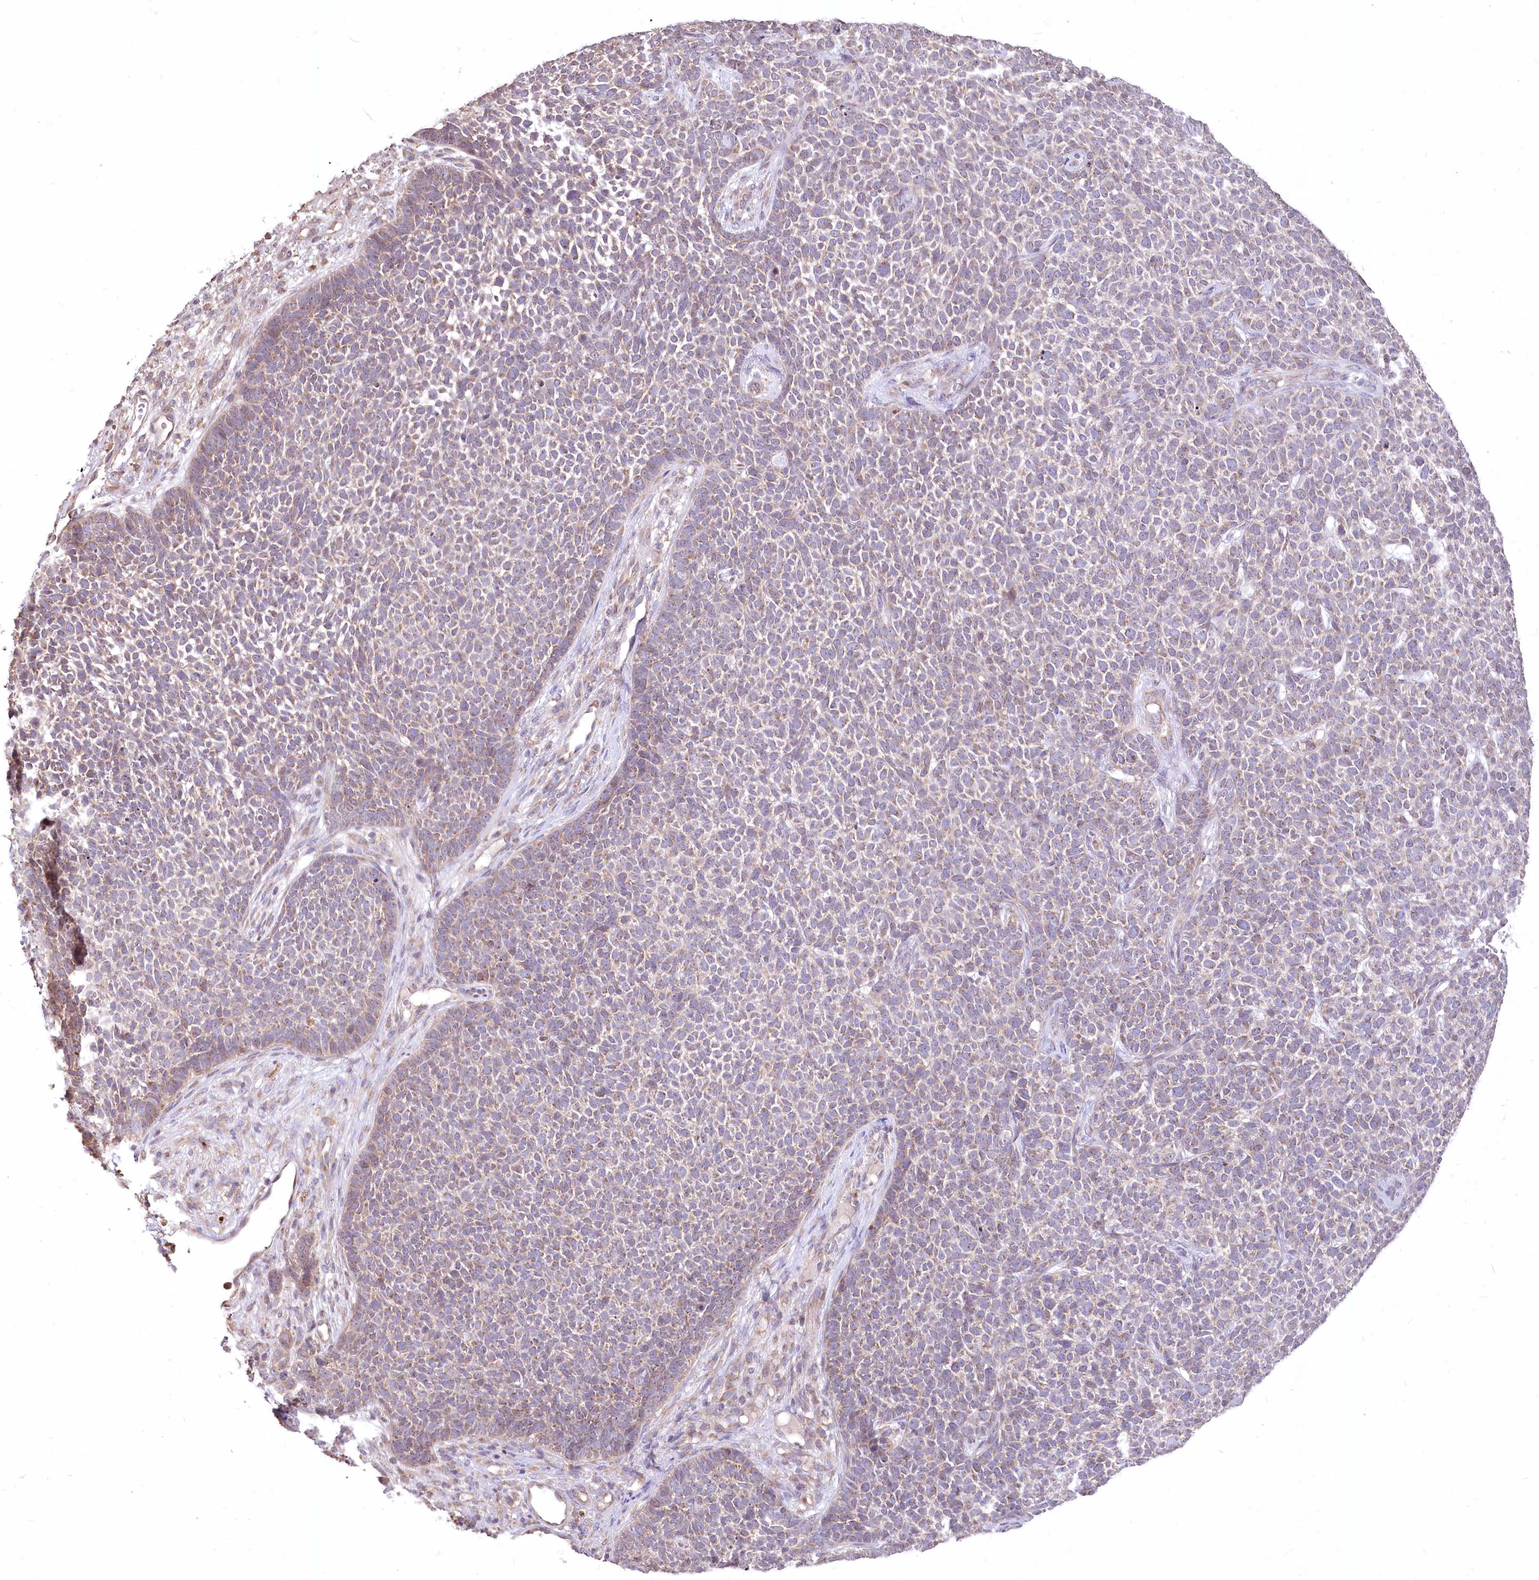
{"staining": {"intensity": "weak", "quantity": "<25%", "location": "cytoplasmic/membranous"}, "tissue": "skin cancer", "cell_type": "Tumor cells", "image_type": "cancer", "snomed": [{"axis": "morphology", "description": "Basal cell carcinoma"}, {"axis": "topography", "description": "Skin"}], "caption": "Tumor cells are negative for protein expression in human skin basal cell carcinoma.", "gene": "STT3B", "patient": {"sex": "female", "age": 84}}